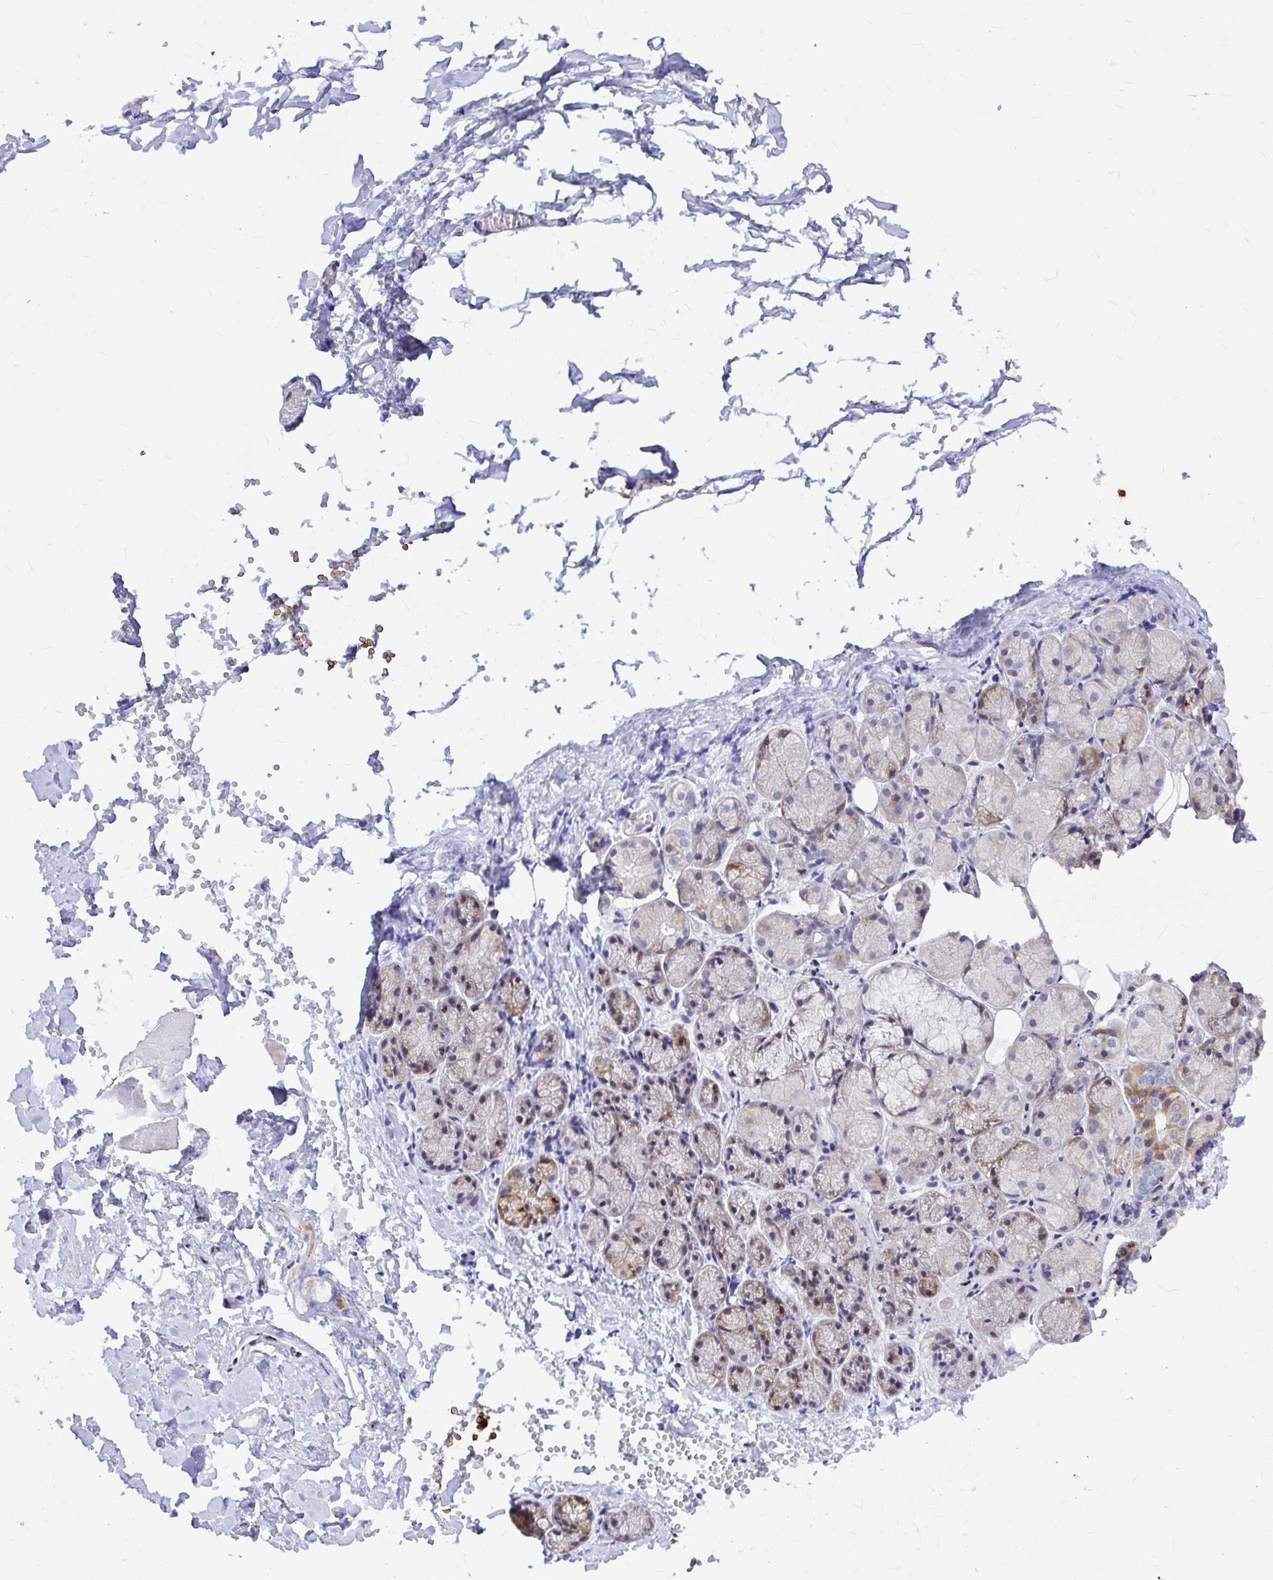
{"staining": {"intensity": "moderate", "quantity": "<25%", "location": "cytoplasmic/membranous"}, "tissue": "salivary gland", "cell_type": "Glandular cells", "image_type": "normal", "snomed": [{"axis": "morphology", "description": "Normal tissue, NOS"}, {"axis": "topography", "description": "Salivary gland"}], "caption": "Salivary gland was stained to show a protein in brown. There is low levels of moderate cytoplasmic/membranous expression in about <25% of glandular cells. Immunohistochemistry stains the protein in brown and the nuclei are stained blue.", "gene": "GABBR2", "patient": {"sex": "female", "age": 24}}